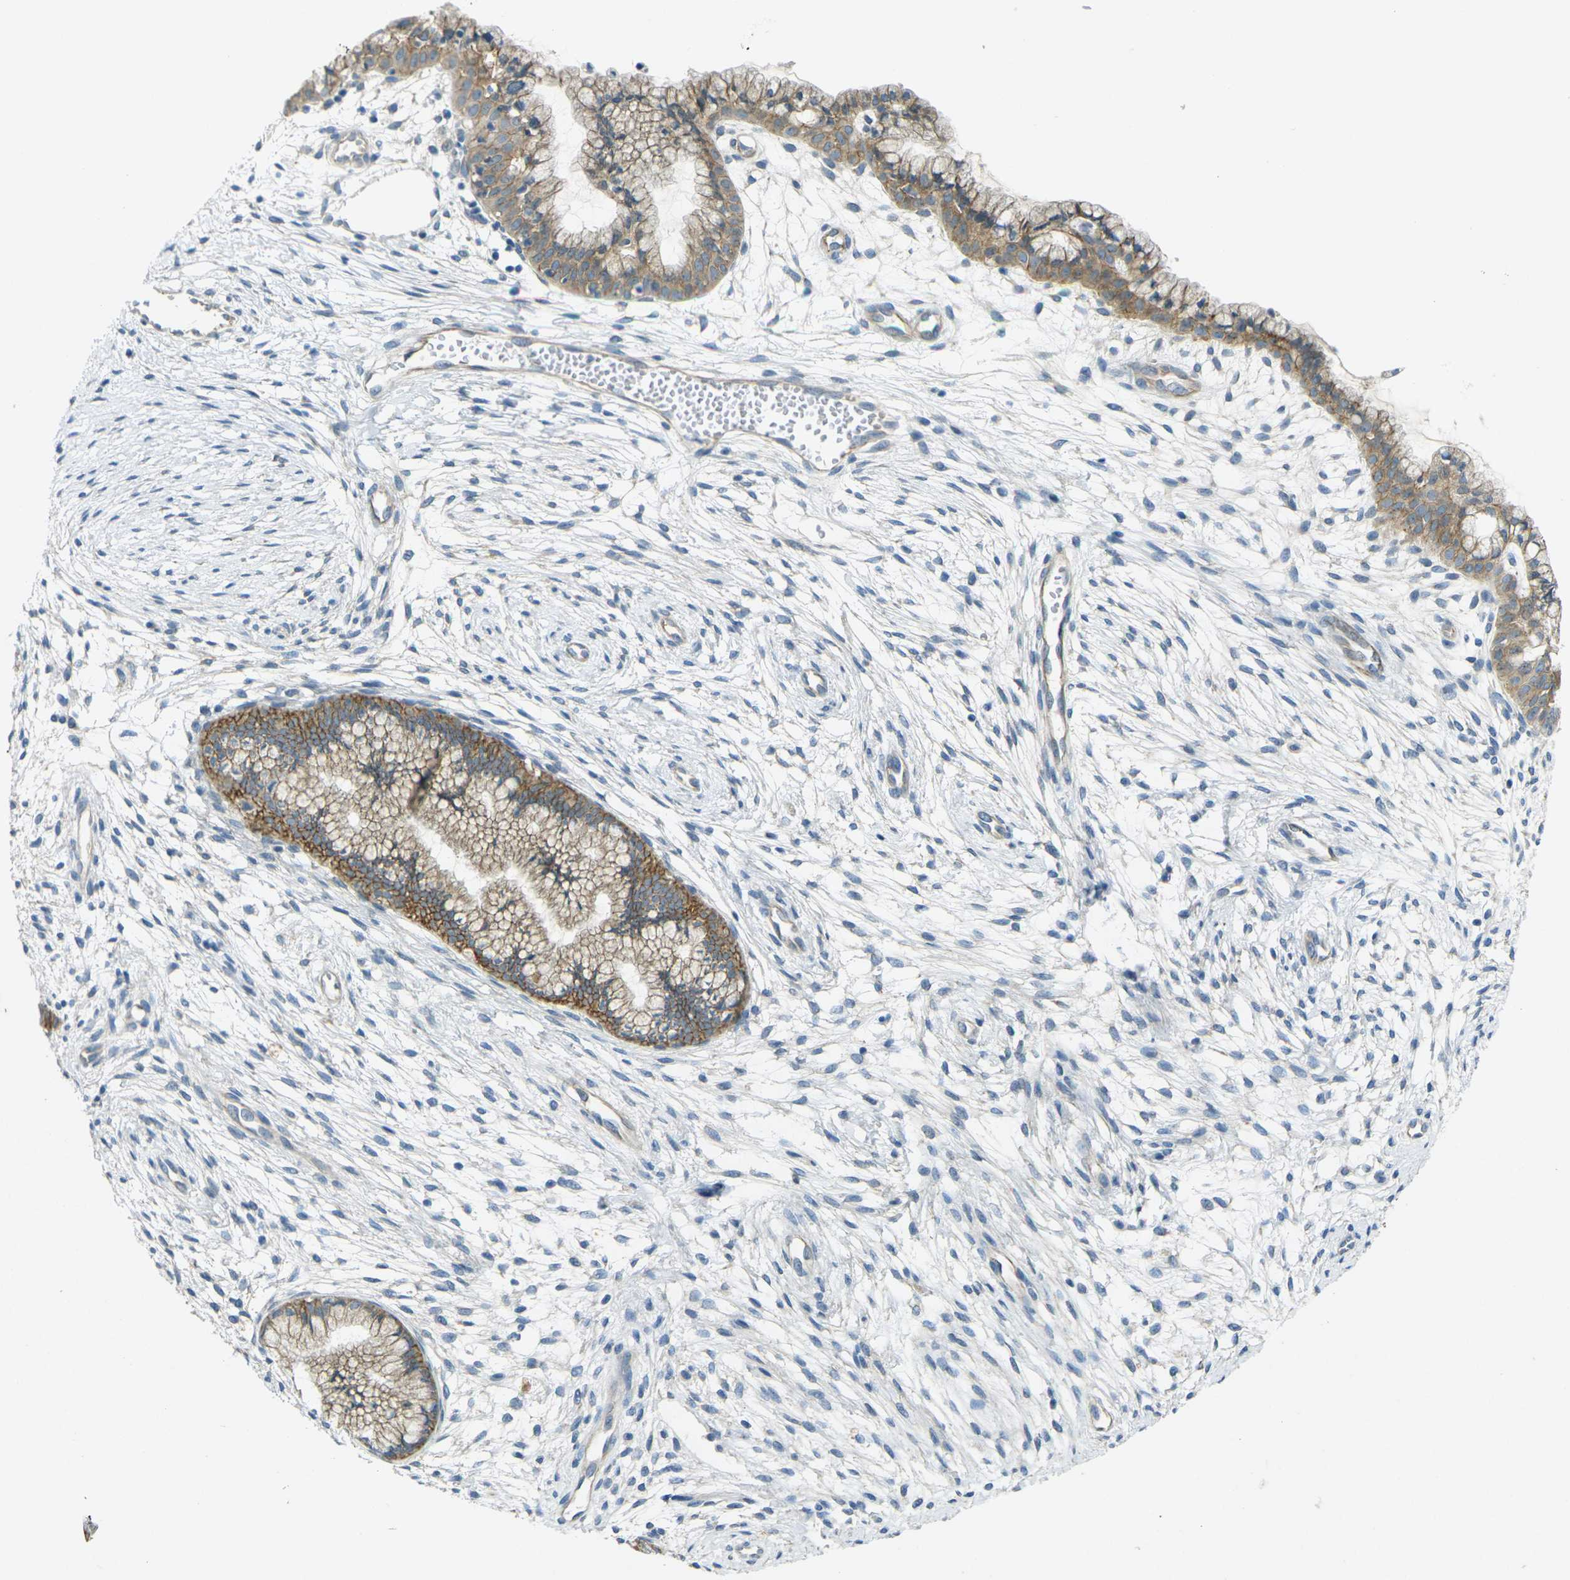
{"staining": {"intensity": "moderate", "quantity": ">75%", "location": "cytoplasmic/membranous"}, "tissue": "cervix", "cell_type": "Glandular cells", "image_type": "normal", "snomed": [{"axis": "morphology", "description": "Normal tissue, NOS"}, {"axis": "topography", "description": "Cervix"}], "caption": "Approximately >75% of glandular cells in benign cervix display moderate cytoplasmic/membranous protein positivity as visualized by brown immunohistochemical staining.", "gene": "RHBDD1", "patient": {"sex": "female", "age": 39}}